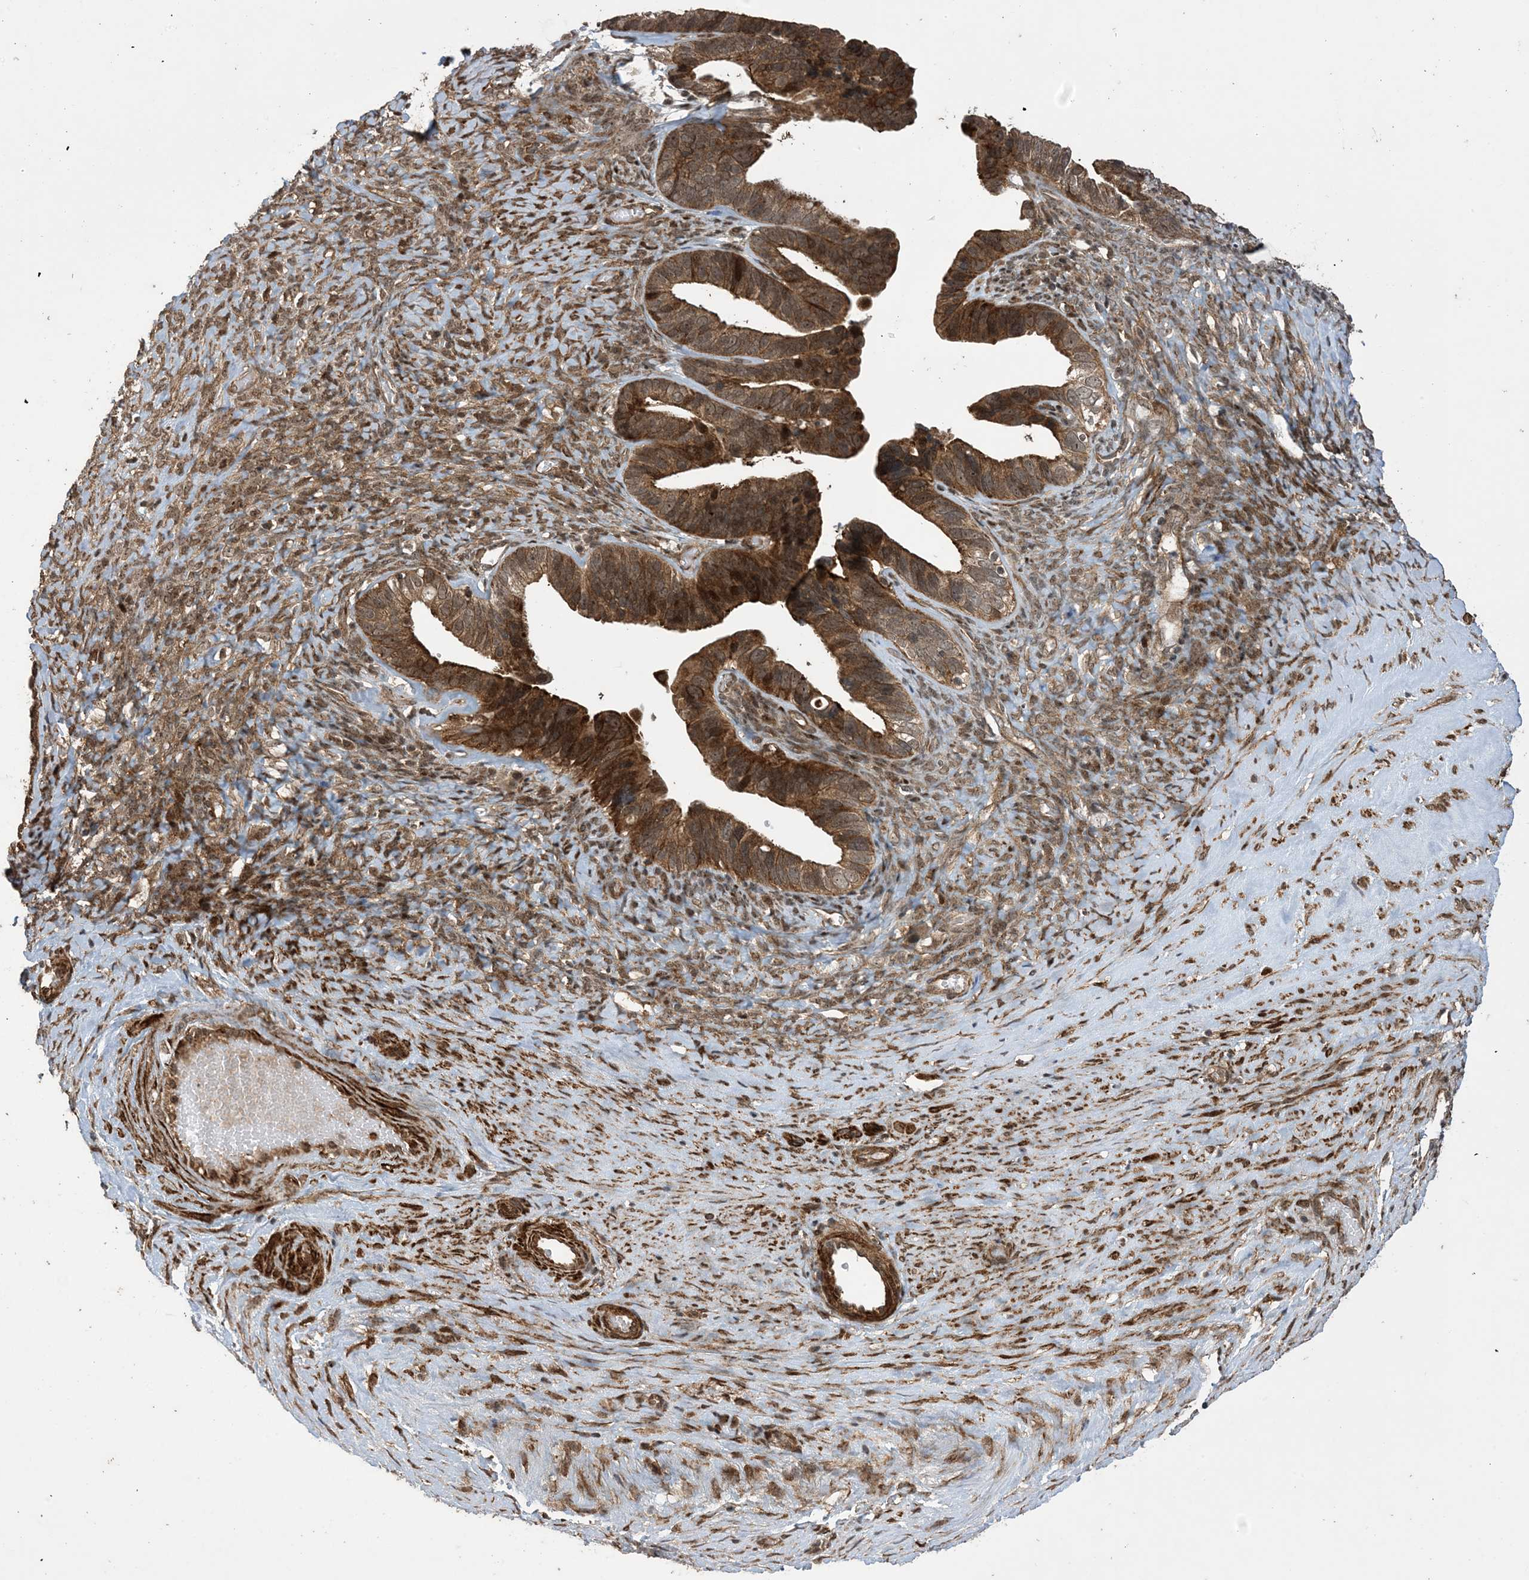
{"staining": {"intensity": "strong", "quantity": ">75%", "location": "cytoplasmic/membranous"}, "tissue": "ovarian cancer", "cell_type": "Tumor cells", "image_type": "cancer", "snomed": [{"axis": "morphology", "description": "Cystadenocarcinoma, serous, NOS"}, {"axis": "topography", "description": "Ovary"}], "caption": "Protein analysis of ovarian serous cystadenocarcinoma tissue reveals strong cytoplasmic/membranous staining in about >75% of tumor cells.", "gene": "ZNF511", "patient": {"sex": "female", "age": 56}}